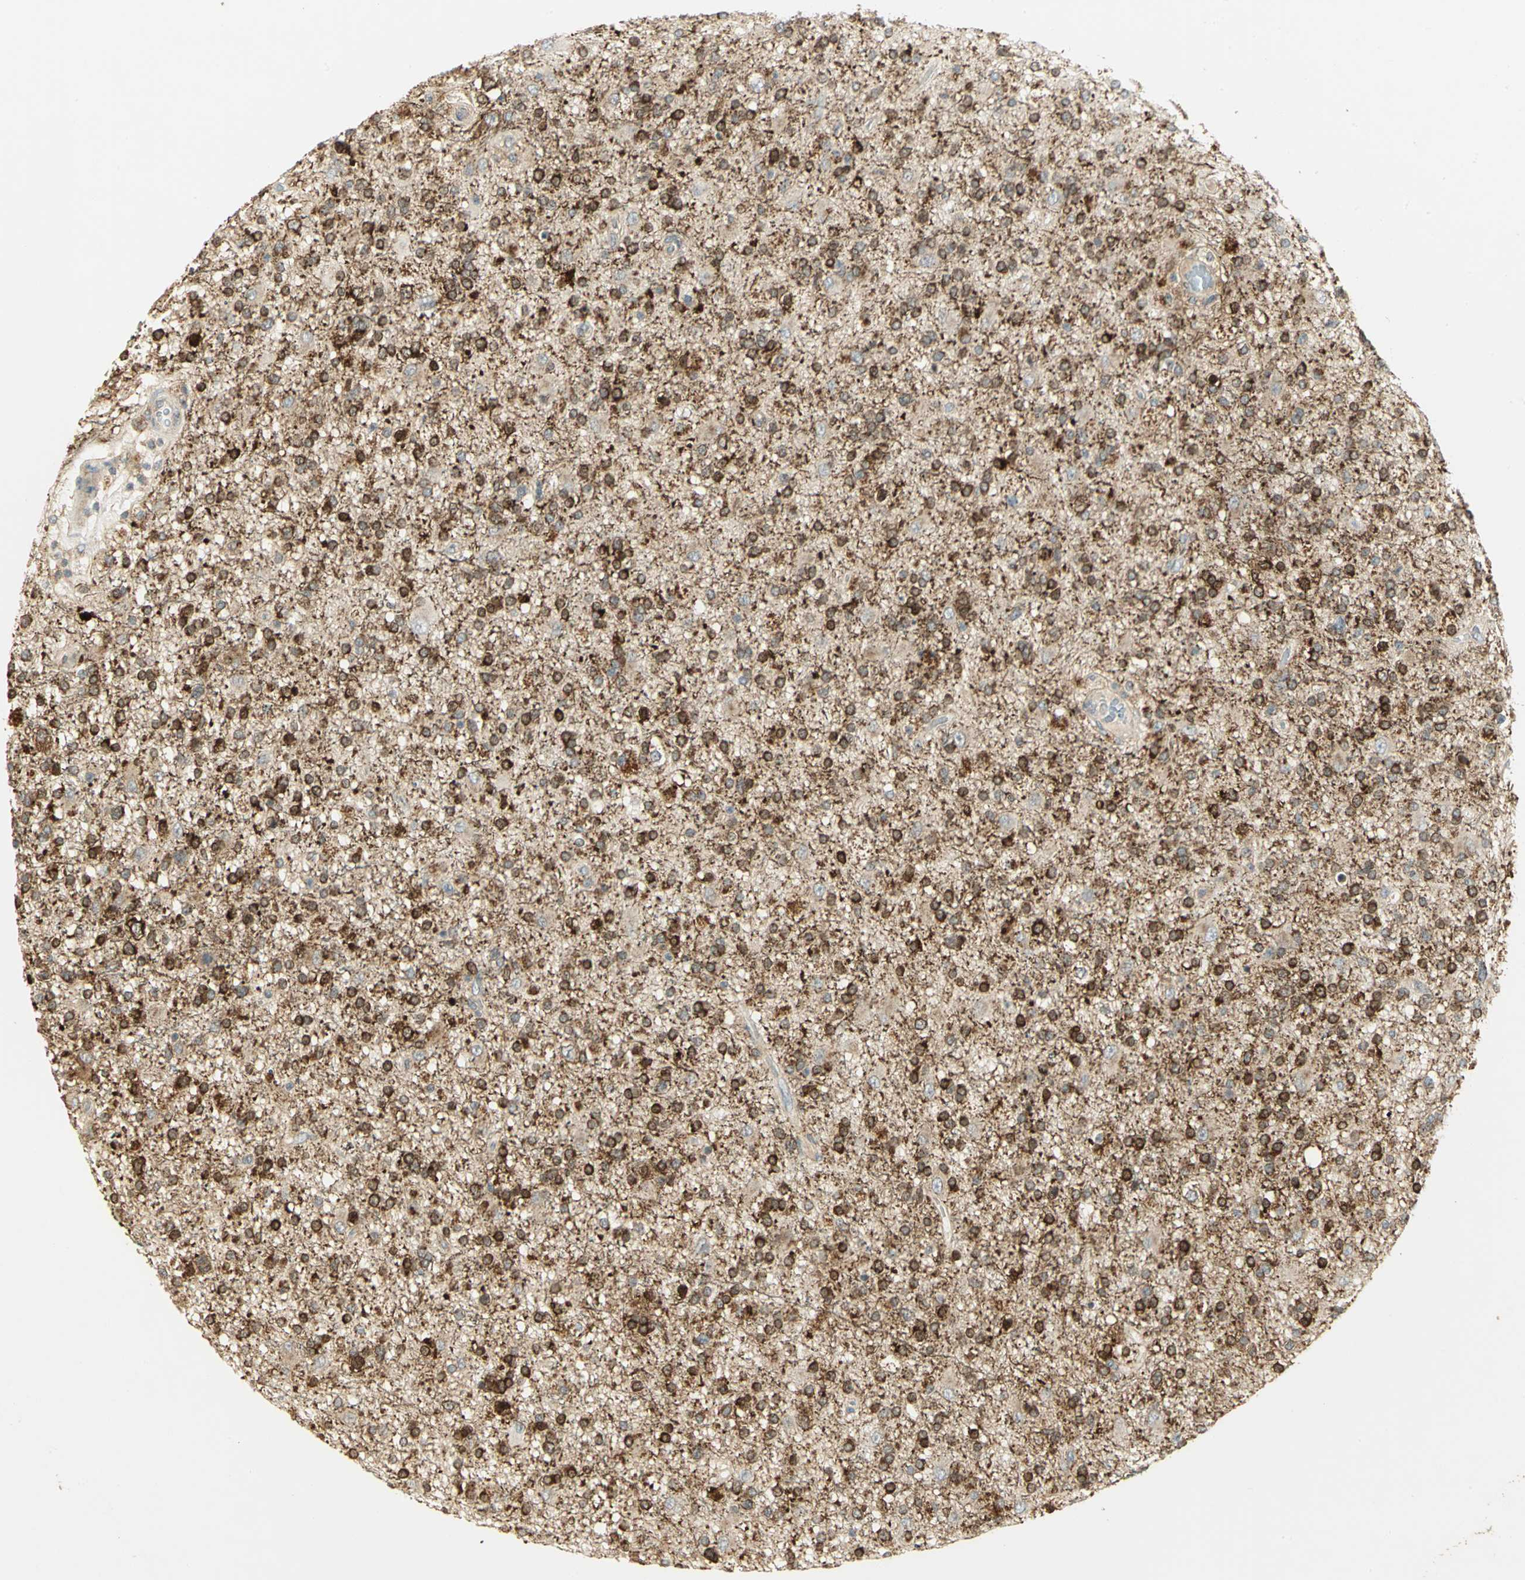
{"staining": {"intensity": "strong", "quantity": ">75%", "location": "cytoplasmic/membranous"}, "tissue": "glioma", "cell_type": "Tumor cells", "image_type": "cancer", "snomed": [{"axis": "morphology", "description": "Glioma, malignant, High grade"}, {"axis": "topography", "description": "Brain"}], "caption": "A photomicrograph of human malignant glioma (high-grade) stained for a protein displays strong cytoplasmic/membranous brown staining in tumor cells.", "gene": "MAPK8IP3", "patient": {"sex": "male", "age": 33}}